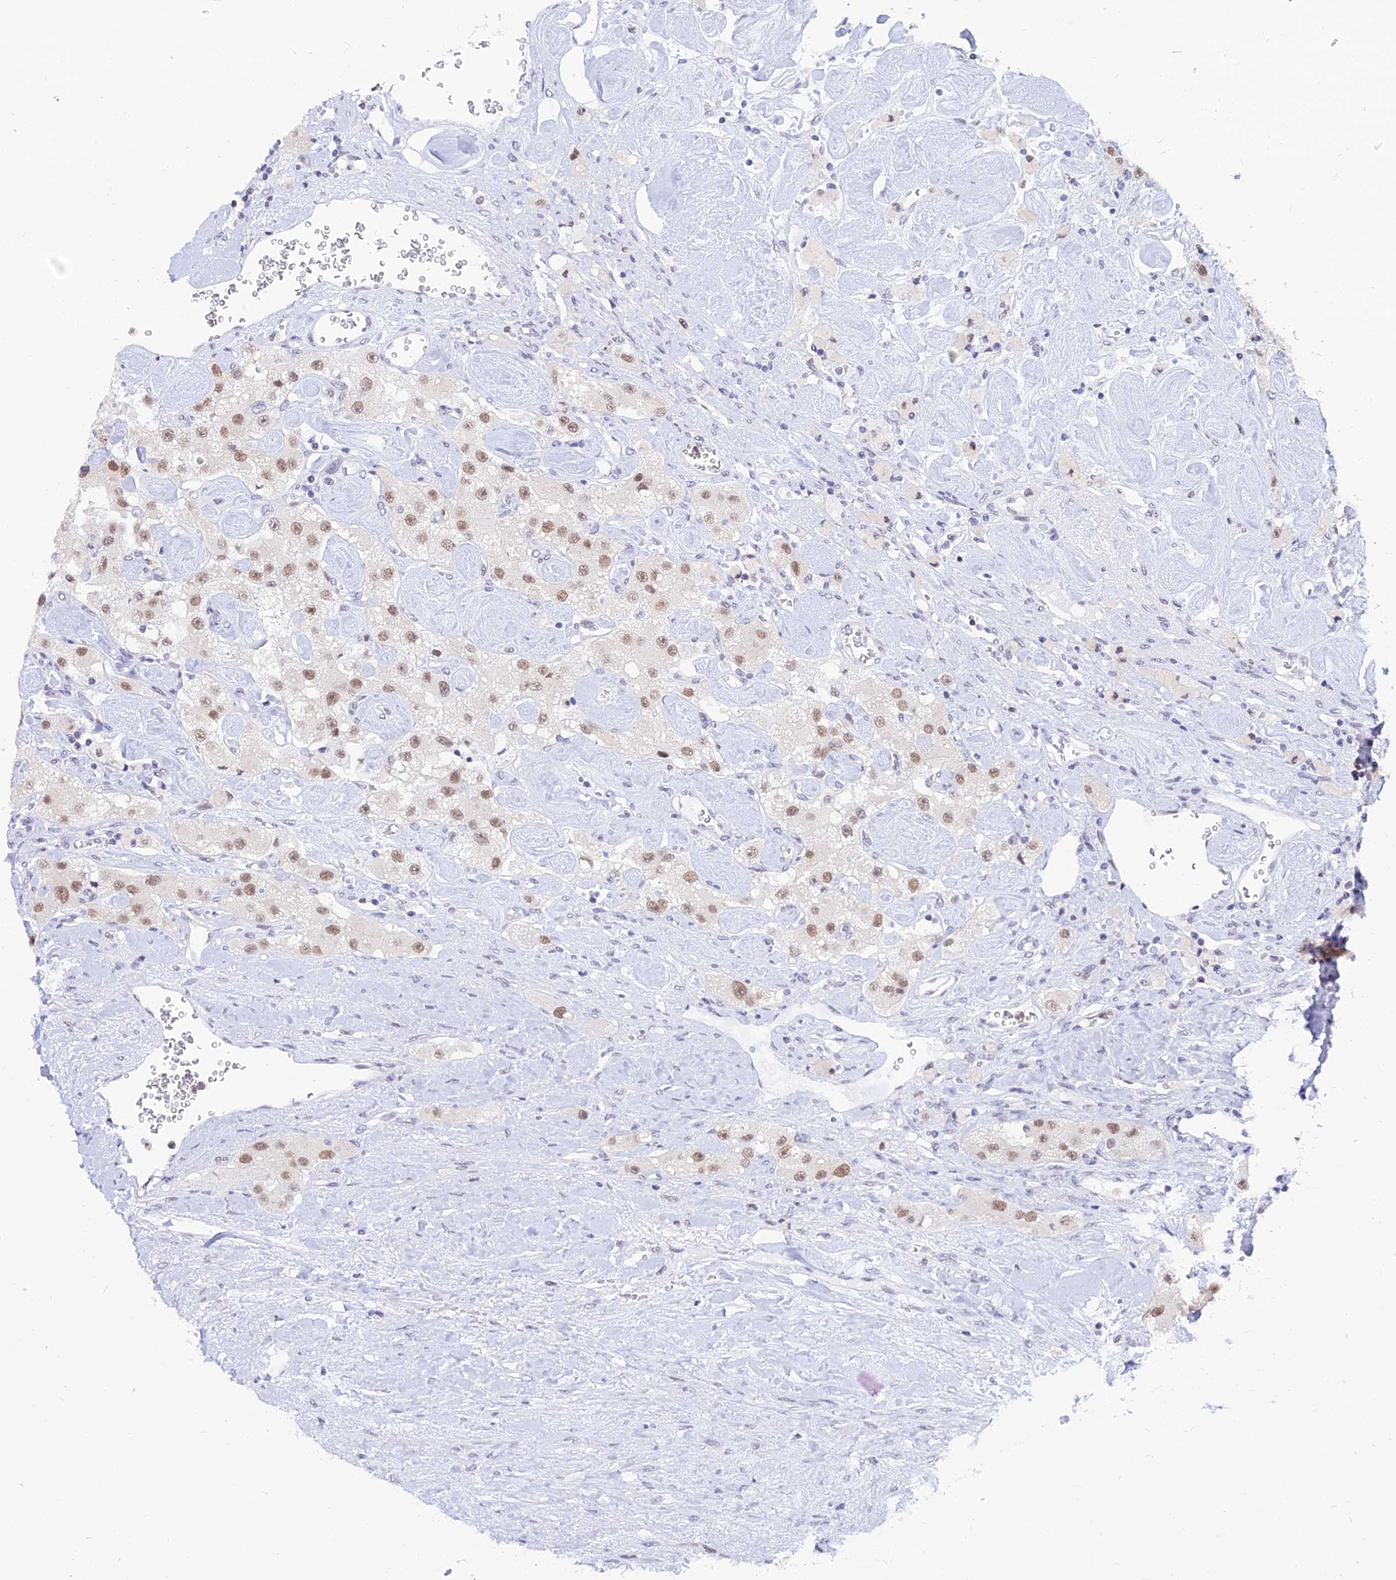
{"staining": {"intensity": "weak", "quantity": ">75%", "location": "nuclear"}, "tissue": "carcinoid", "cell_type": "Tumor cells", "image_type": "cancer", "snomed": [{"axis": "morphology", "description": "Carcinoid, malignant, NOS"}, {"axis": "topography", "description": "Pancreas"}], "caption": "Weak nuclear staining for a protein is seen in about >75% of tumor cells of malignant carcinoid using immunohistochemistry (IHC).", "gene": "DPY30", "patient": {"sex": "male", "age": 41}}